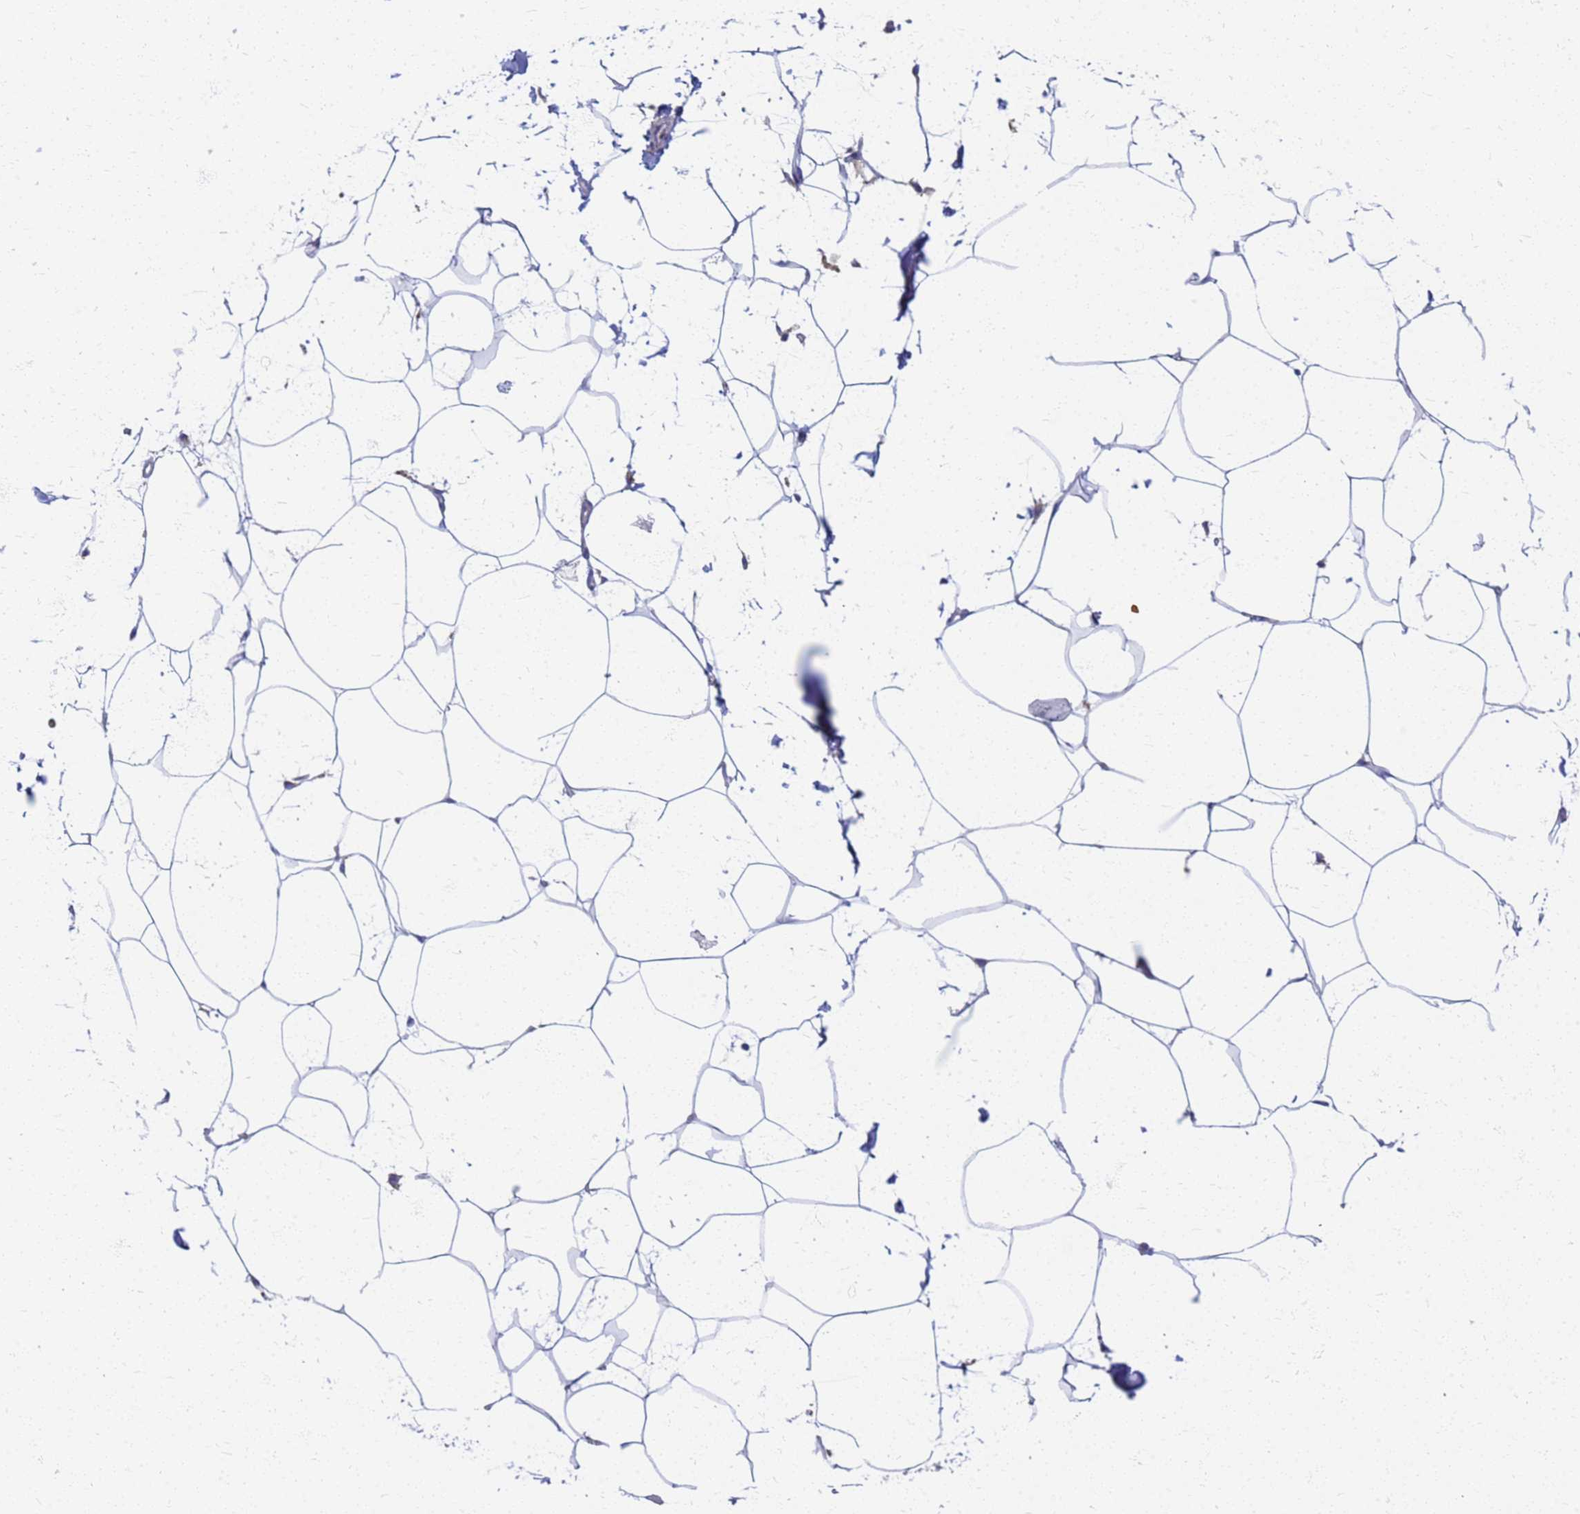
{"staining": {"intensity": "negative", "quantity": "none", "location": "none"}, "tissue": "adipose tissue", "cell_type": "Adipocytes", "image_type": "normal", "snomed": [{"axis": "morphology", "description": "Normal tissue, NOS"}, {"axis": "topography", "description": "Adipose tissue"}], "caption": "The IHC micrograph has no significant expression in adipocytes of adipose tissue. Nuclei are stained in blue.", "gene": "EEA1", "patient": {"sex": "female", "age": 37}}